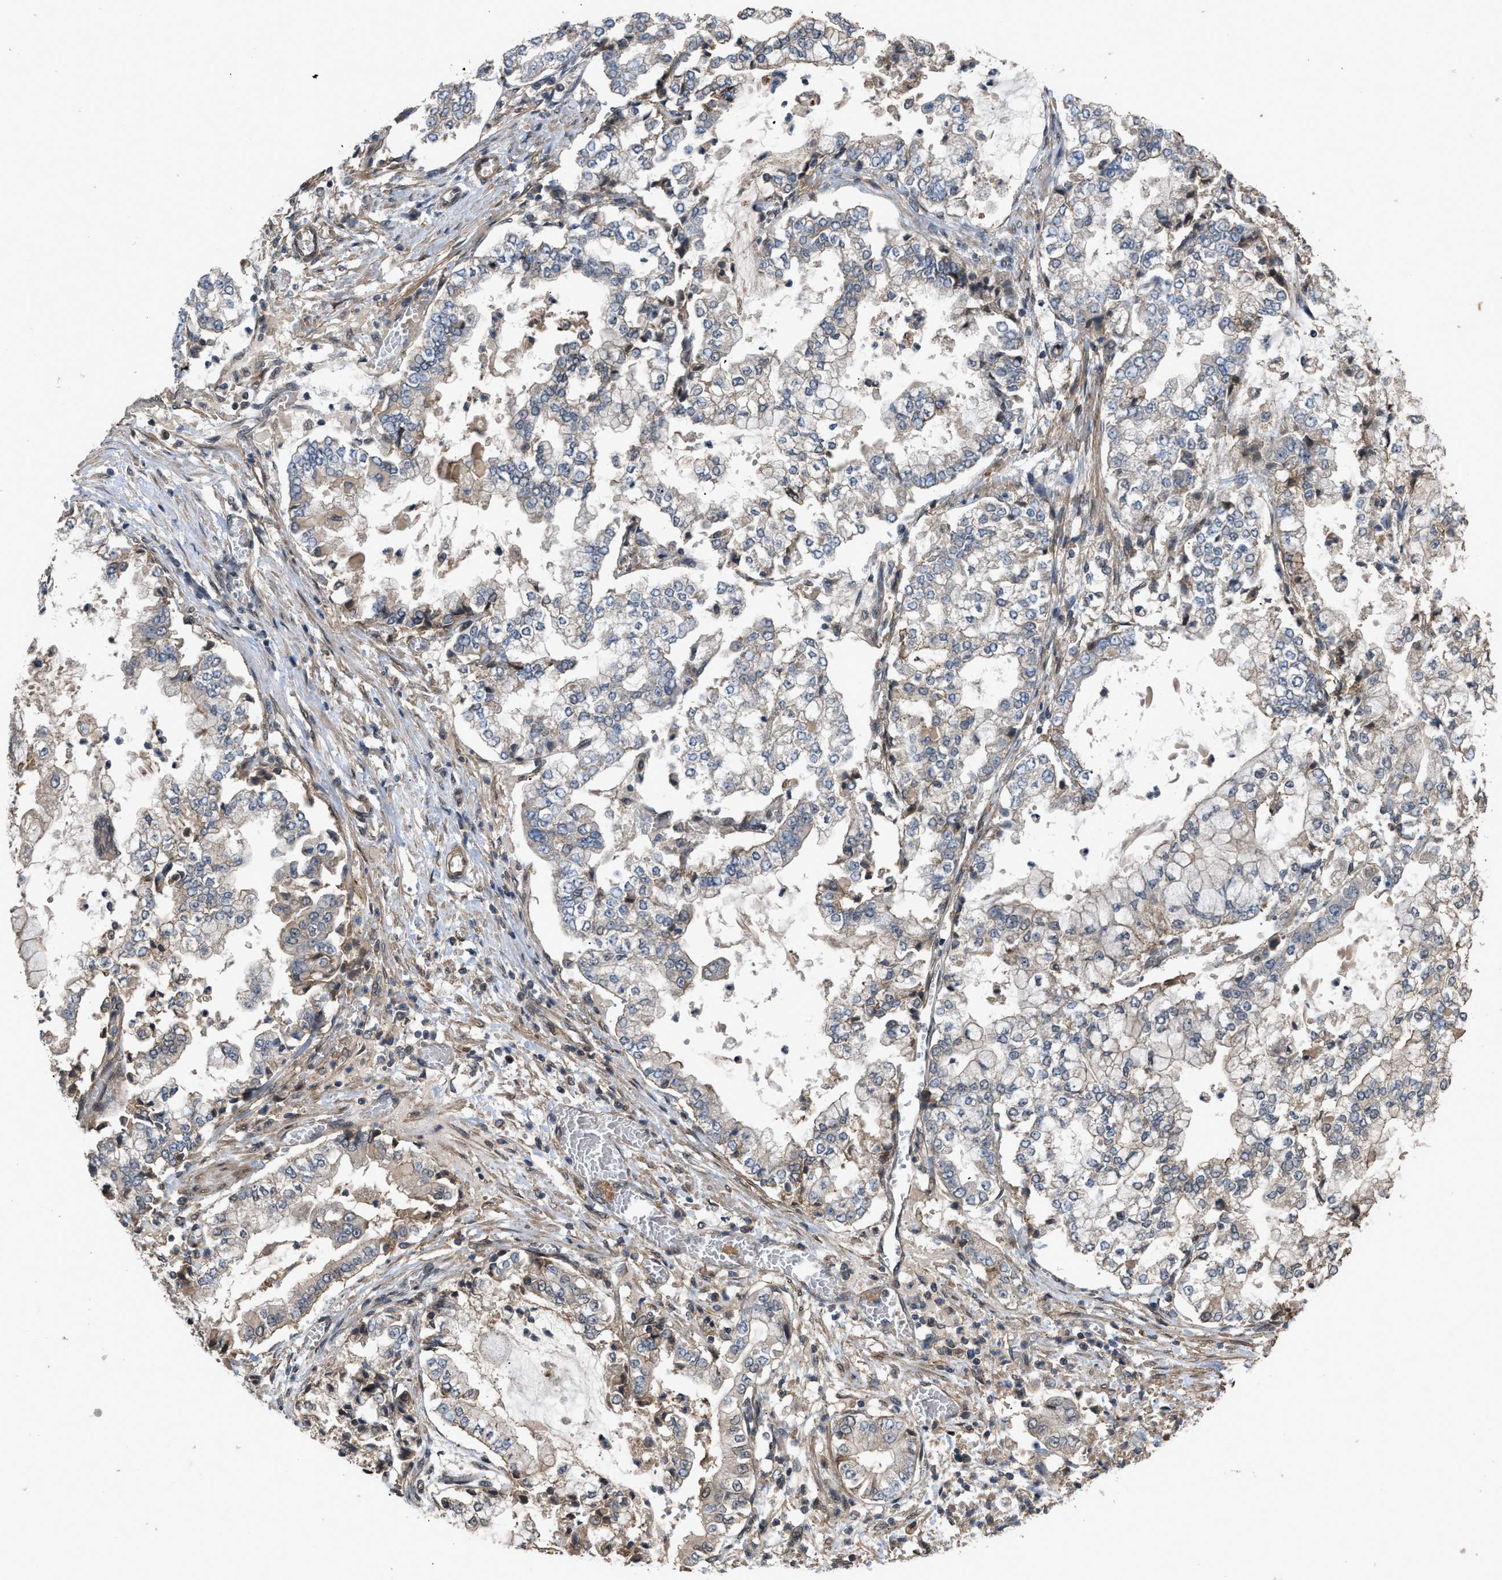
{"staining": {"intensity": "weak", "quantity": "<25%", "location": "cytoplasmic/membranous"}, "tissue": "stomach cancer", "cell_type": "Tumor cells", "image_type": "cancer", "snomed": [{"axis": "morphology", "description": "Adenocarcinoma, NOS"}, {"axis": "topography", "description": "Stomach"}], "caption": "IHC image of adenocarcinoma (stomach) stained for a protein (brown), which demonstrates no expression in tumor cells. The staining was performed using DAB to visualize the protein expression in brown, while the nuclei were stained in blue with hematoxylin (Magnification: 20x).", "gene": "UTRN", "patient": {"sex": "male", "age": 76}}